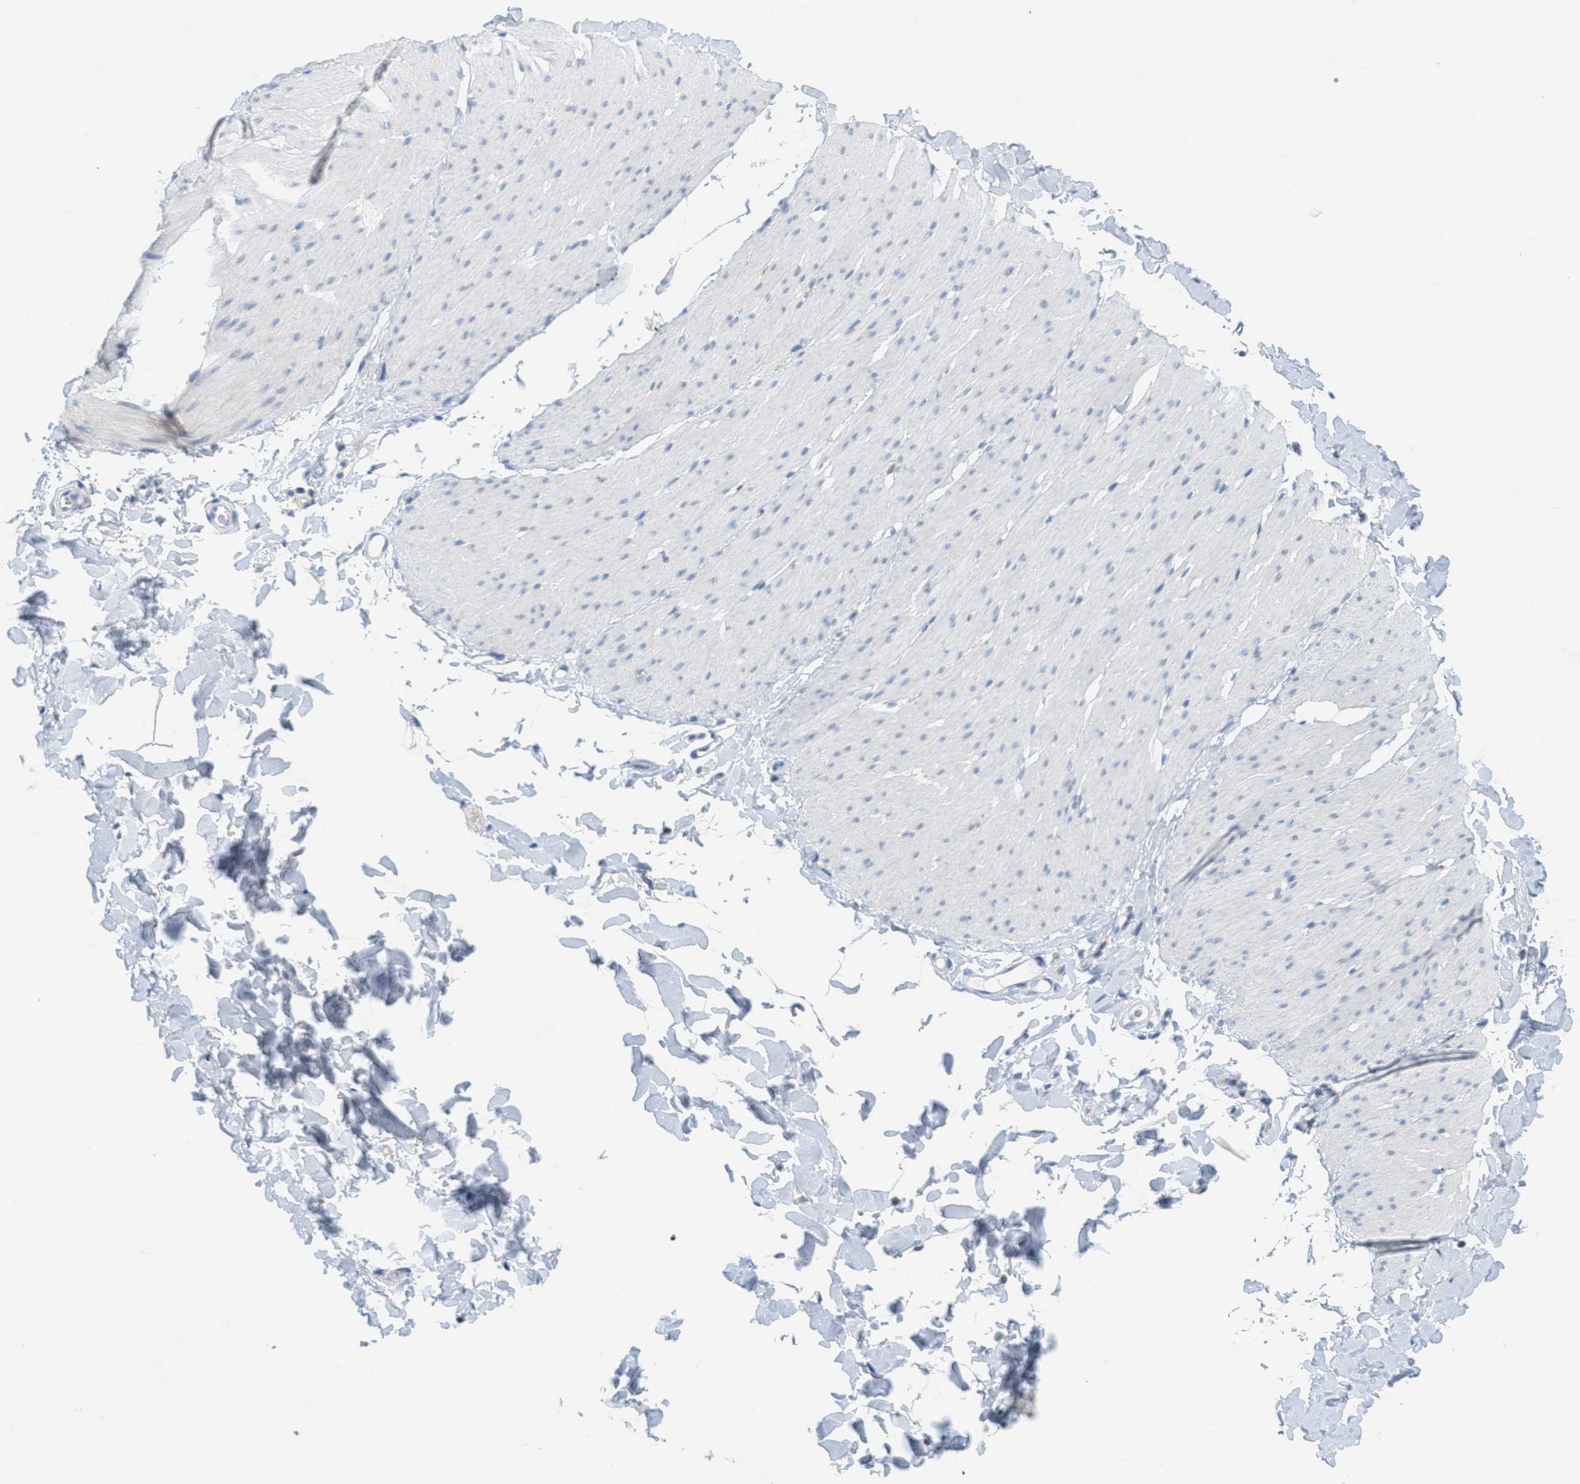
{"staining": {"intensity": "negative", "quantity": "none", "location": "none"}, "tissue": "smooth muscle", "cell_type": "Smooth muscle cells", "image_type": "normal", "snomed": [{"axis": "morphology", "description": "Normal tissue, NOS"}, {"axis": "topography", "description": "Smooth muscle"}, {"axis": "topography", "description": "Colon"}], "caption": "Smooth muscle stained for a protein using immunohistochemistry (IHC) exhibits no staining smooth muscle cells.", "gene": "TEX264", "patient": {"sex": "male", "age": 67}}